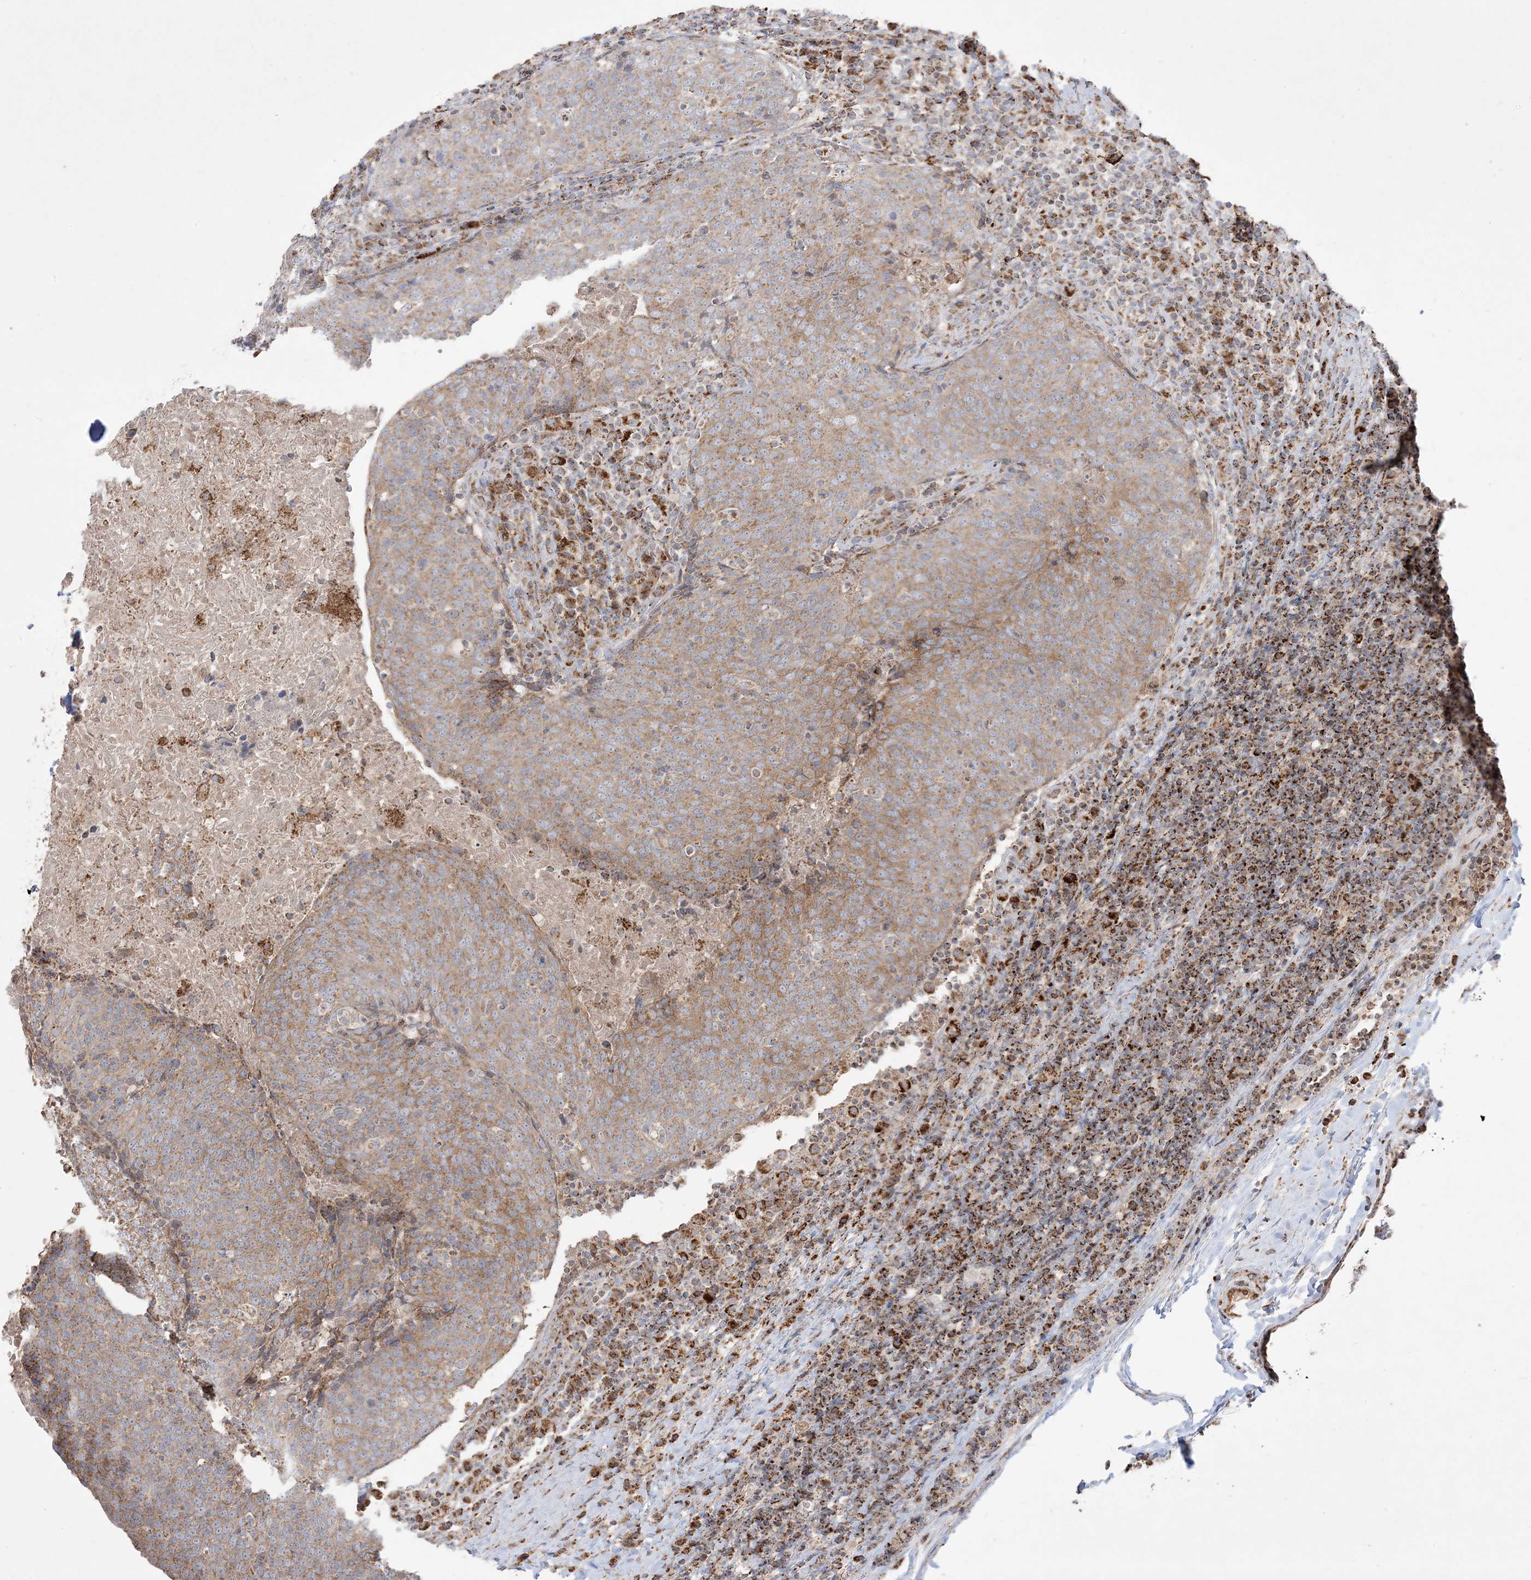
{"staining": {"intensity": "moderate", "quantity": ">75%", "location": "cytoplasmic/membranous"}, "tissue": "head and neck cancer", "cell_type": "Tumor cells", "image_type": "cancer", "snomed": [{"axis": "morphology", "description": "Squamous cell carcinoma, NOS"}, {"axis": "morphology", "description": "Squamous cell carcinoma, metastatic, NOS"}, {"axis": "topography", "description": "Lymph node"}, {"axis": "topography", "description": "Head-Neck"}], "caption": "Head and neck cancer stained for a protein displays moderate cytoplasmic/membranous positivity in tumor cells. (DAB IHC with brightfield microscopy, high magnification).", "gene": "NDUFAF3", "patient": {"sex": "male", "age": 62}}